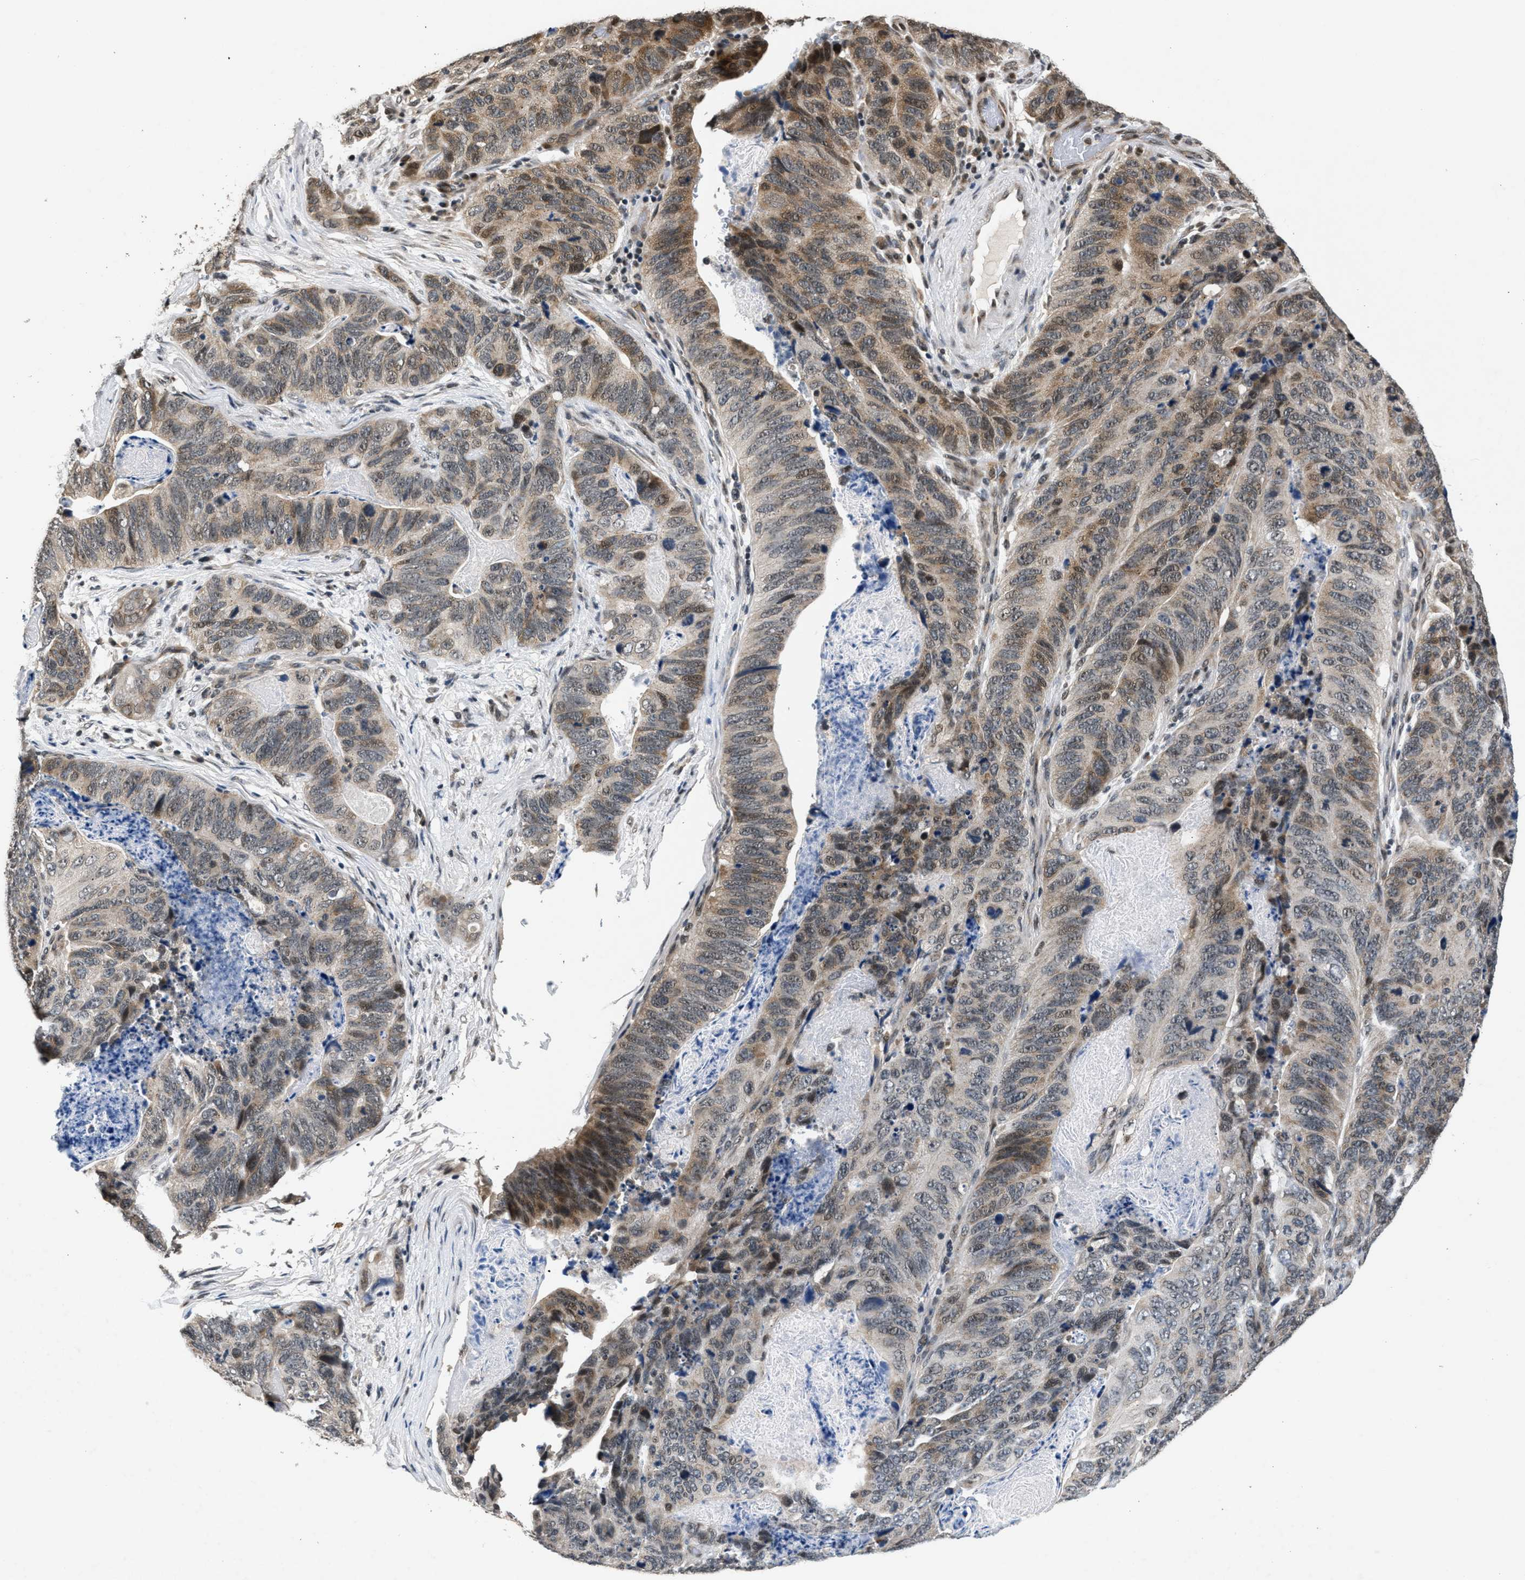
{"staining": {"intensity": "moderate", "quantity": "25%-75%", "location": "cytoplasmic/membranous,nuclear"}, "tissue": "stomach cancer", "cell_type": "Tumor cells", "image_type": "cancer", "snomed": [{"axis": "morphology", "description": "Normal tissue, NOS"}, {"axis": "morphology", "description": "Adenocarcinoma, NOS"}, {"axis": "topography", "description": "Stomach"}], "caption": "IHC of human adenocarcinoma (stomach) reveals medium levels of moderate cytoplasmic/membranous and nuclear staining in approximately 25%-75% of tumor cells.", "gene": "RBM33", "patient": {"sex": "female", "age": 89}}